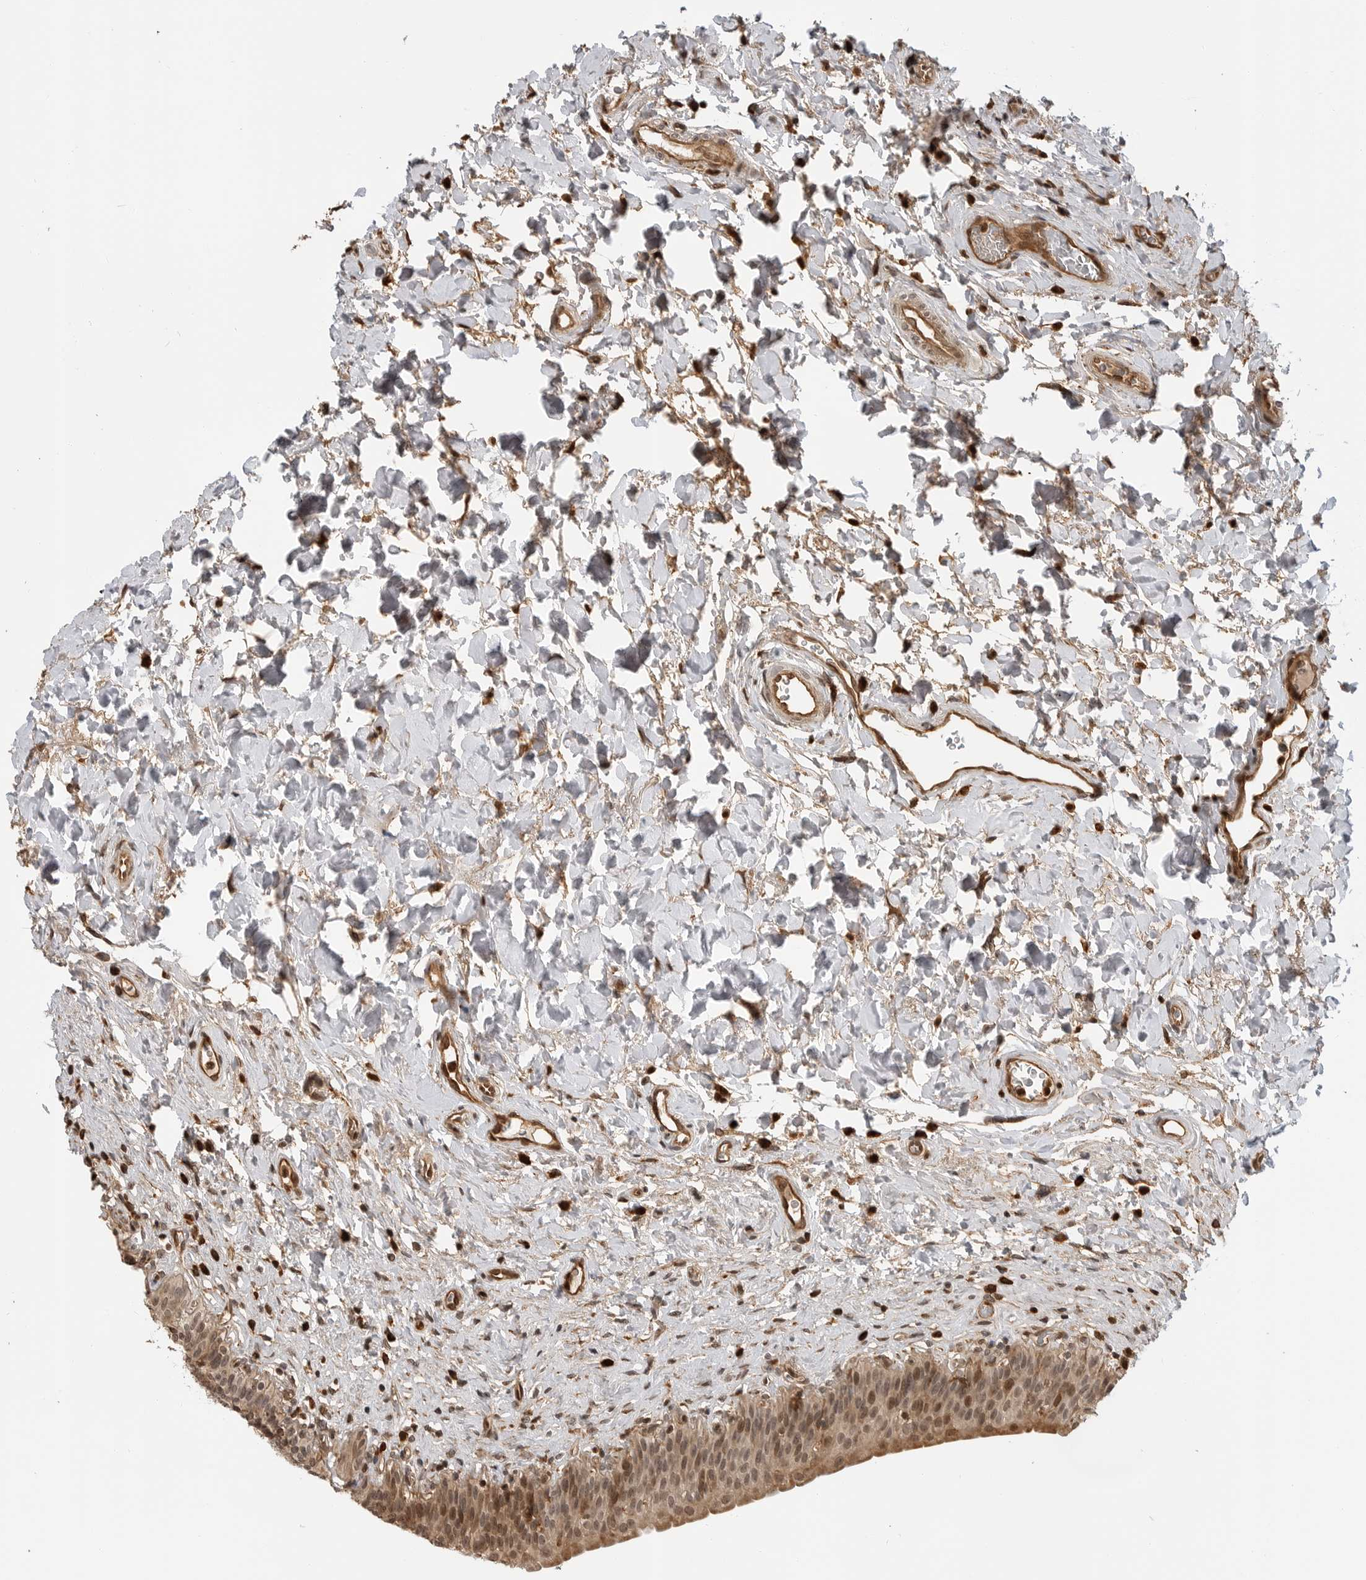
{"staining": {"intensity": "moderate", "quantity": ">75%", "location": "cytoplasmic/membranous,nuclear"}, "tissue": "urinary bladder", "cell_type": "Urothelial cells", "image_type": "normal", "snomed": [{"axis": "morphology", "description": "Normal tissue, NOS"}, {"axis": "topography", "description": "Urinary bladder"}], "caption": "Protein staining of benign urinary bladder displays moderate cytoplasmic/membranous,nuclear positivity in approximately >75% of urothelial cells. The staining was performed using DAB (3,3'-diaminobenzidine) to visualize the protein expression in brown, while the nuclei were stained in blue with hematoxylin (Magnification: 20x).", "gene": "BMP2K", "patient": {"sex": "male", "age": 83}}